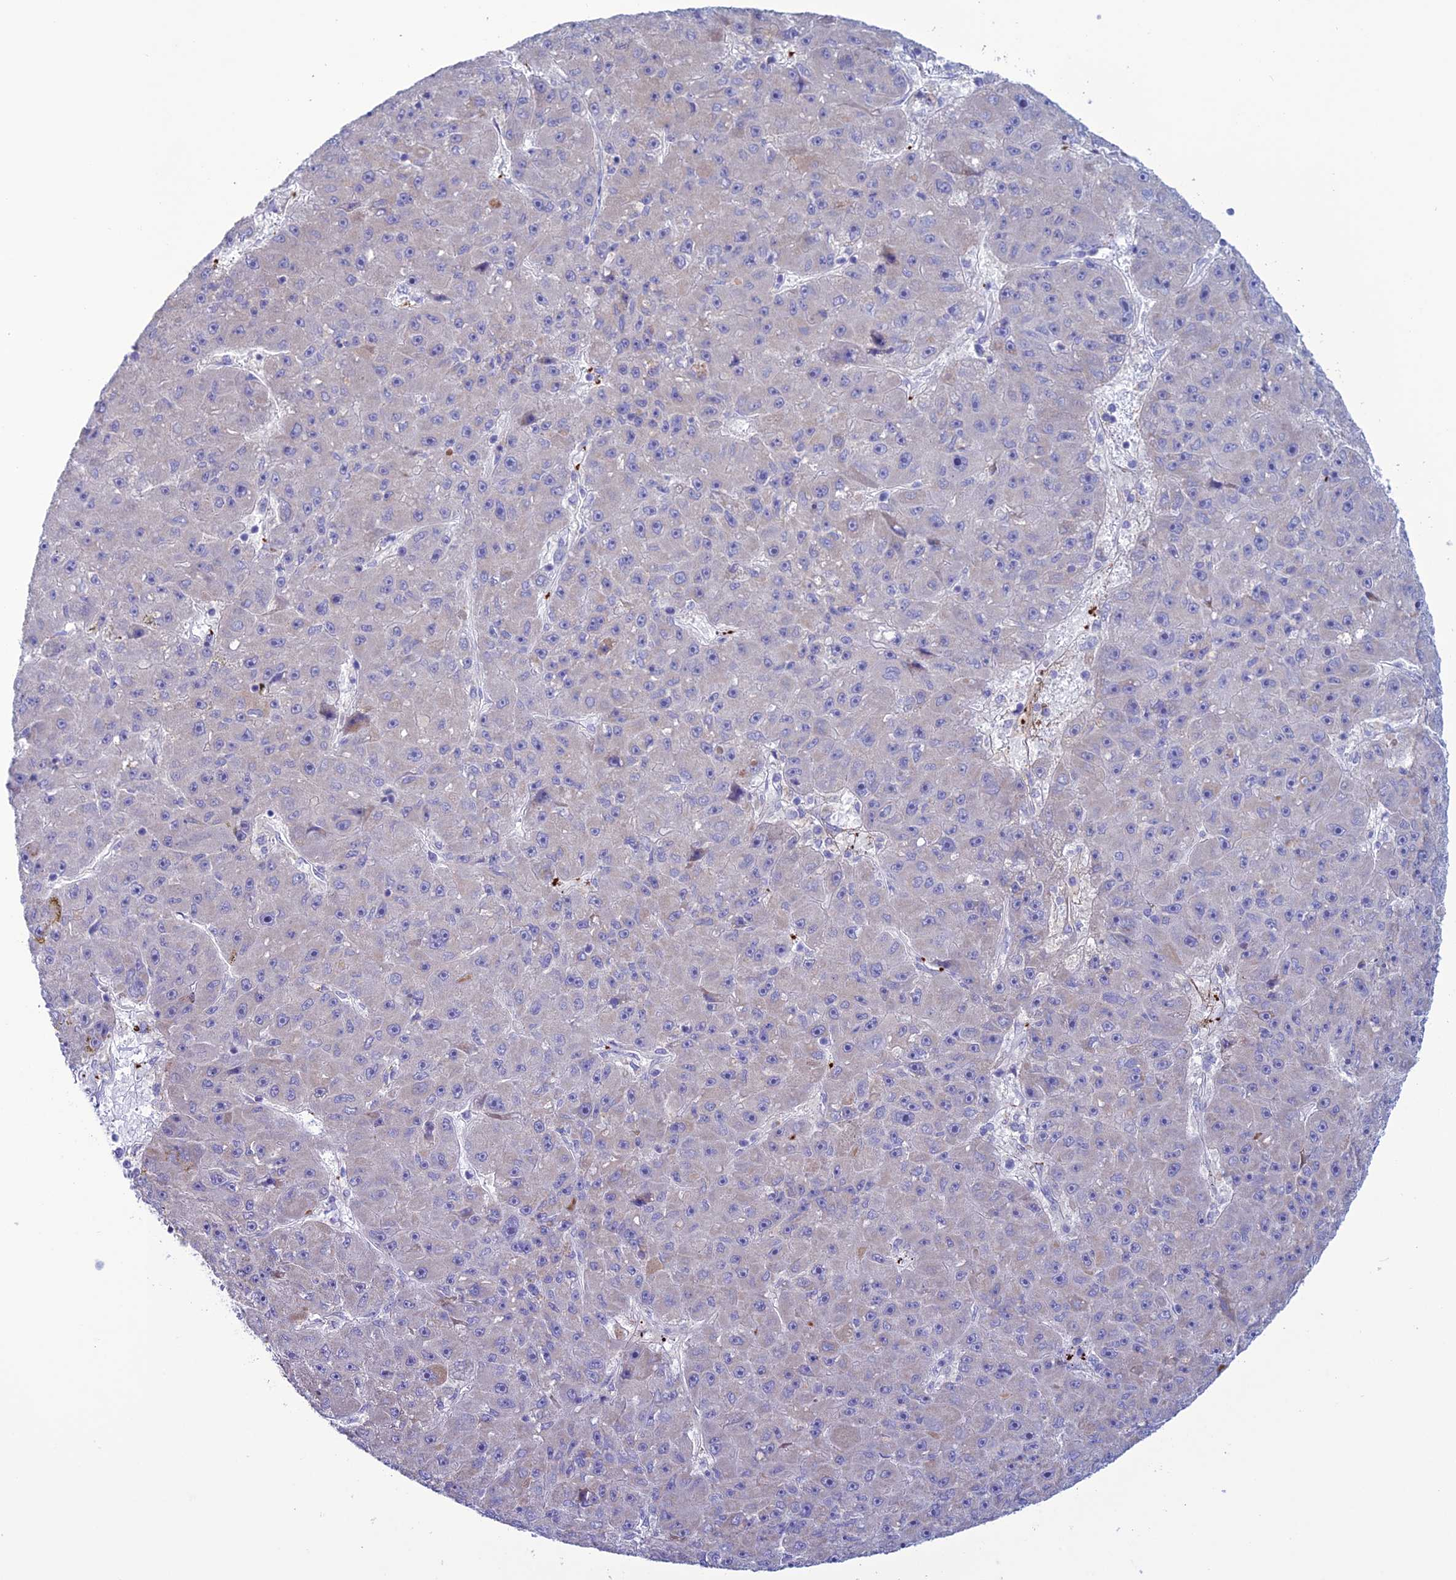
{"staining": {"intensity": "negative", "quantity": "none", "location": "none"}, "tissue": "liver cancer", "cell_type": "Tumor cells", "image_type": "cancer", "snomed": [{"axis": "morphology", "description": "Carcinoma, Hepatocellular, NOS"}, {"axis": "topography", "description": "Liver"}], "caption": "The micrograph displays no staining of tumor cells in liver cancer.", "gene": "C21orf140", "patient": {"sex": "male", "age": 67}}